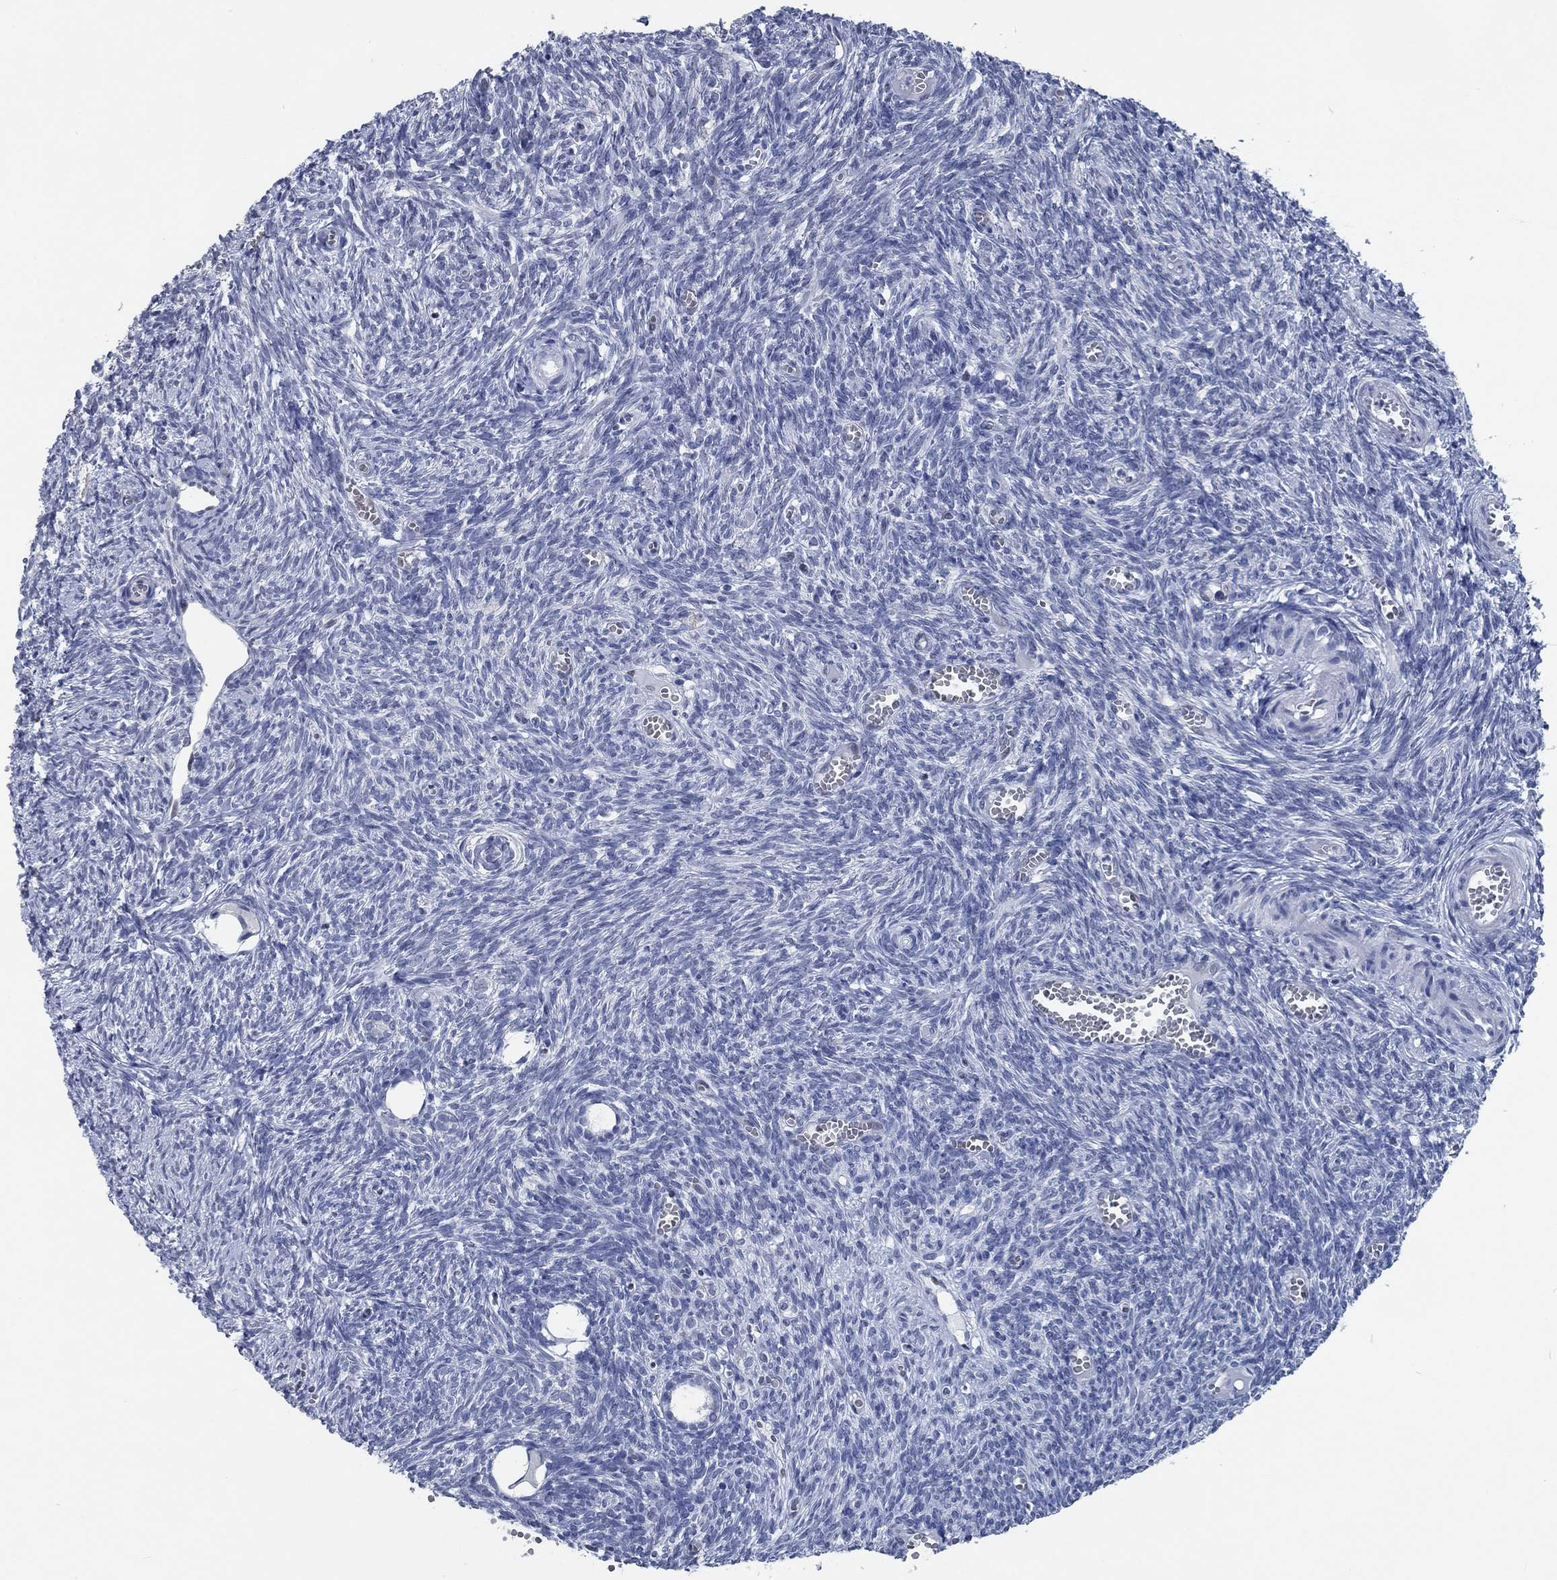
{"staining": {"intensity": "negative", "quantity": "none", "location": "none"}, "tissue": "ovary", "cell_type": "Follicle cells", "image_type": "normal", "snomed": [{"axis": "morphology", "description": "Normal tissue, NOS"}, {"axis": "topography", "description": "Ovary"}], "caption": "IHC histopathology image of normal human ovary stained for a protein (brown), which reveals no positivity in follicle cells. (Immunohistochemistry, brightfield microscopy, high magnification).", "gene": "OBSCN", "patient": {"sex": "female", "age": 43}}